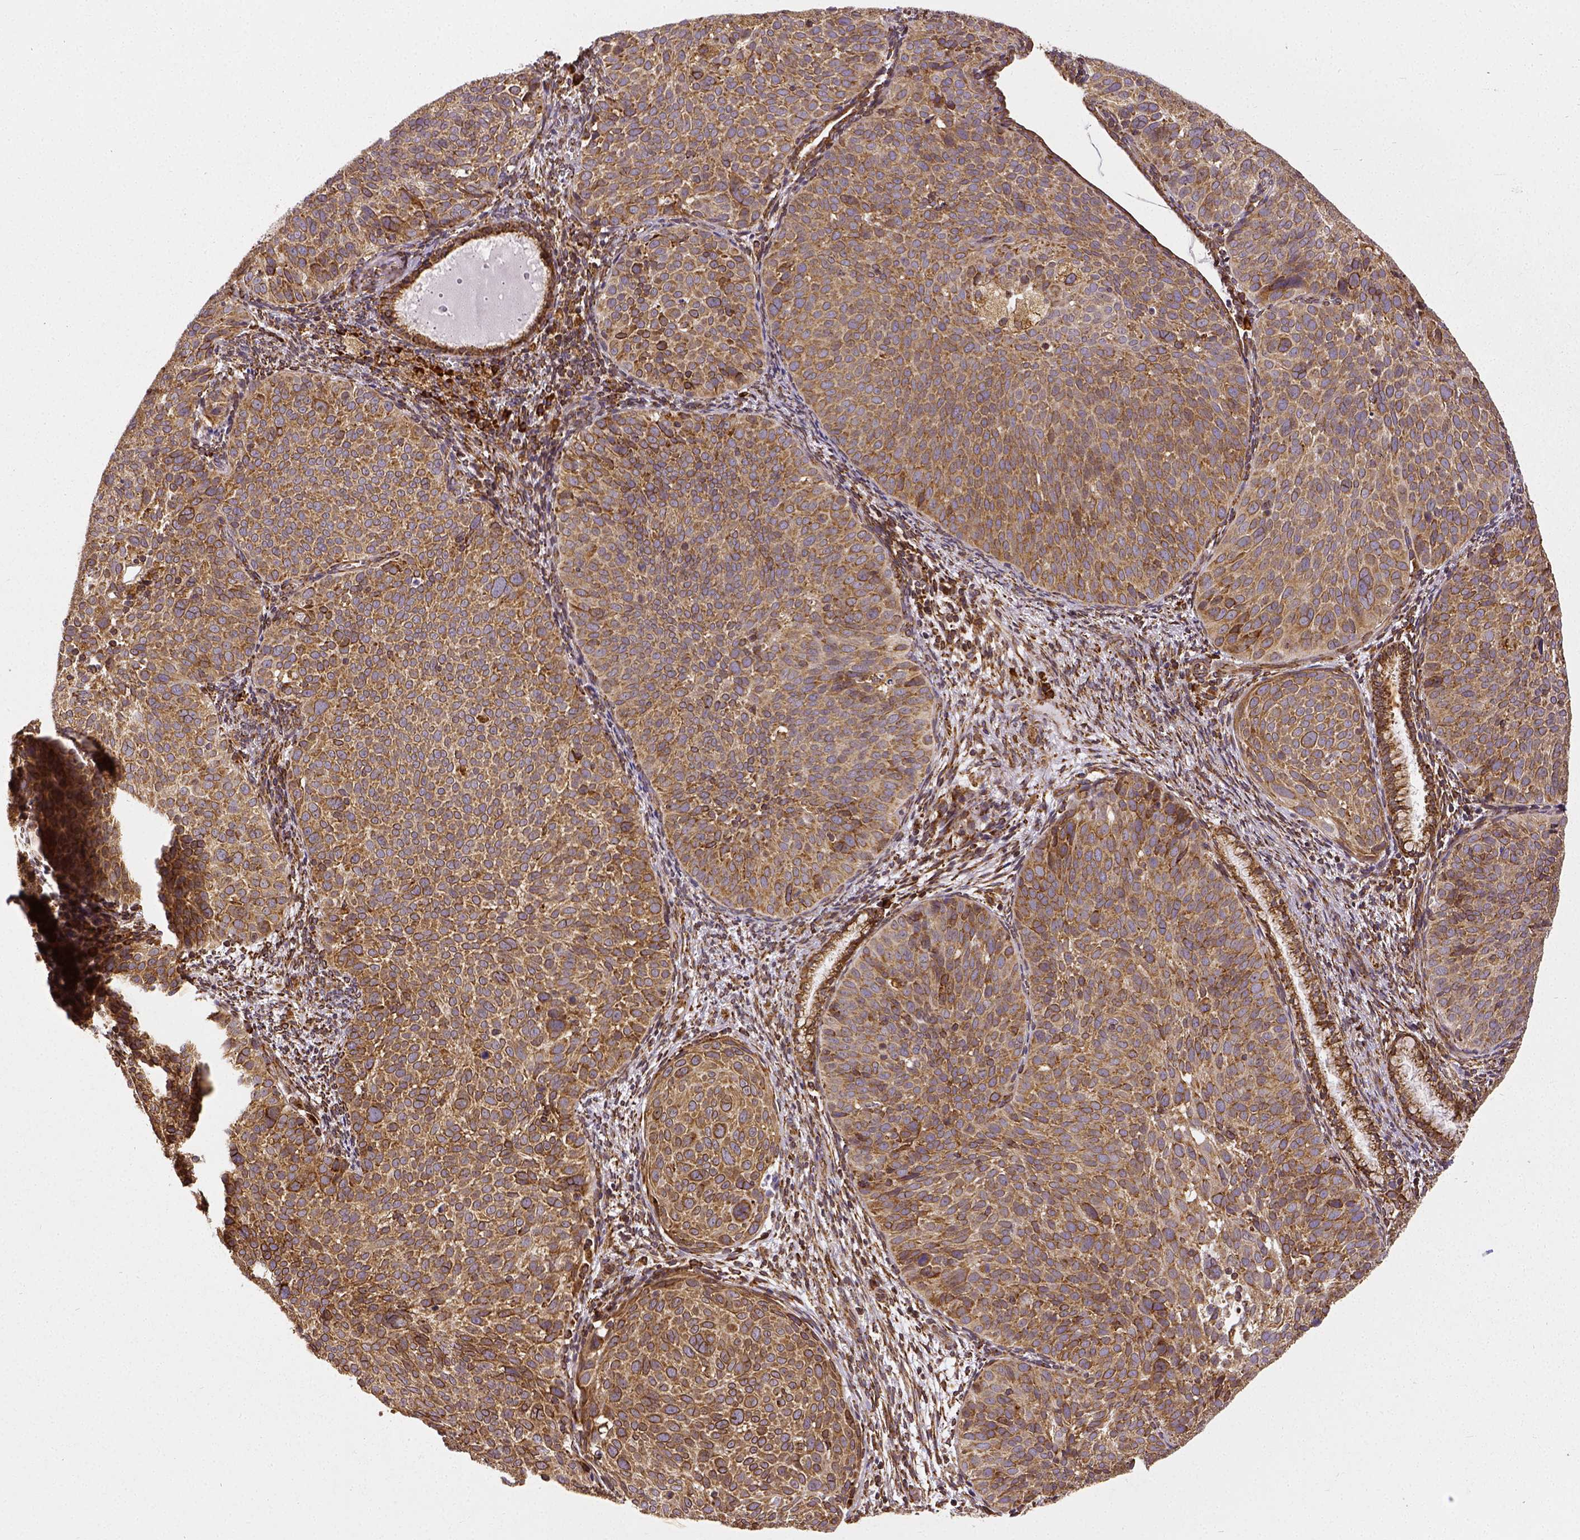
{"staining": {"intensity": "moderate", "quantity": ">75%", "location": "cytoplasmic/membranous"}, "tissue": "cervical cancer", "cell_type": "Tumor cells", "image_type": "cancer", "snomed": [{"axis": "morphology", "description": "Squamous cell carcinoma, NOS"}, {"axis": "topography", "description": "Cervix"}], "caption": "This is a micrograph of IHC staining of squamous cell carcinoma (cervical), which shows moderate expression in the cytoplasmic/membranous of tumor cells.", "gene": "MTDH", "patient": {"sex": "female", "age": 39}}